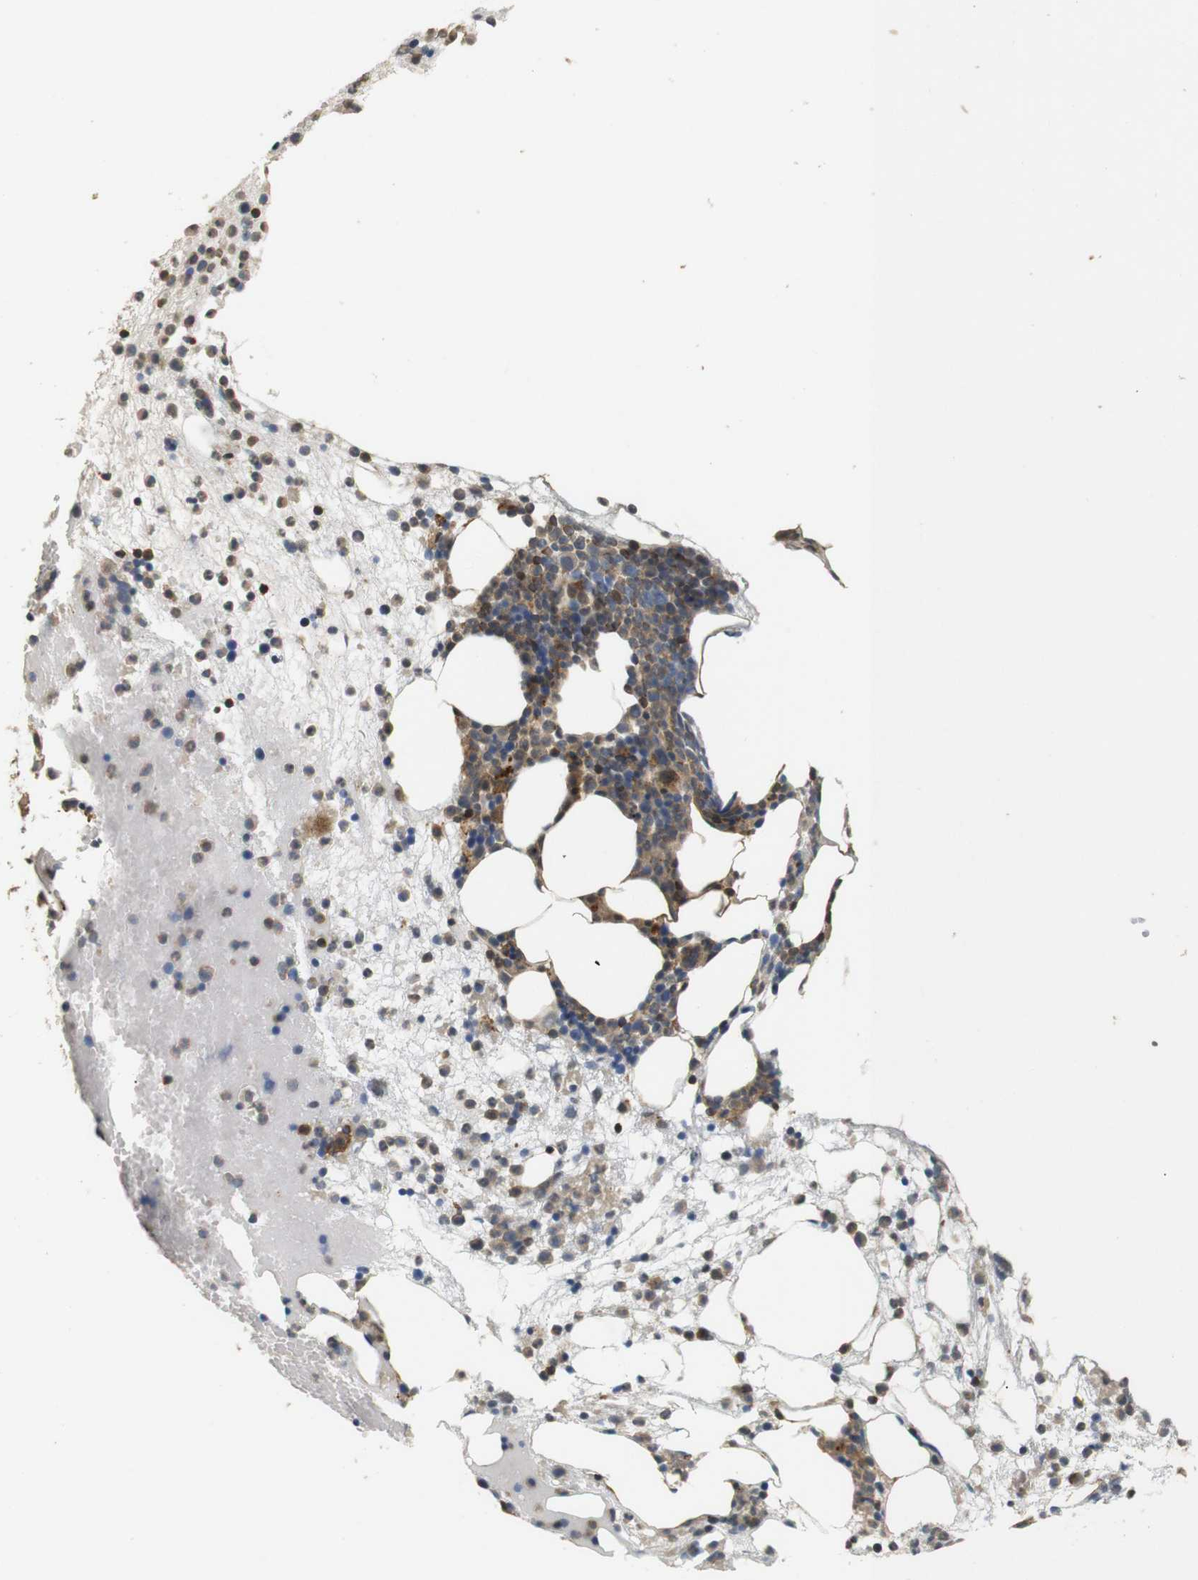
{"staining": {"intensity": "moderate", "quantity": "25%-75%", "location": "cytoplasmic/membranous"}, "tissue": "bone marrow", "cell_type": "Hematopoietic cells", "image_type": "normal", "snomed": [{"axis": "morphology", "description": "Normal tissue, NOS"}, {"axis": "morphology", "description": "Inflammation, NOS"}, {"axis": "topography", "description": "Bone marrow"}], "caption": "A medium amount of moderate cytoplasmic/membranous expression is appreciated in about 25%-75% of hematopoietic cells in benign bone marrow.", "gene": "KSR1", "patient": {"sex": "female", "age": 79}}